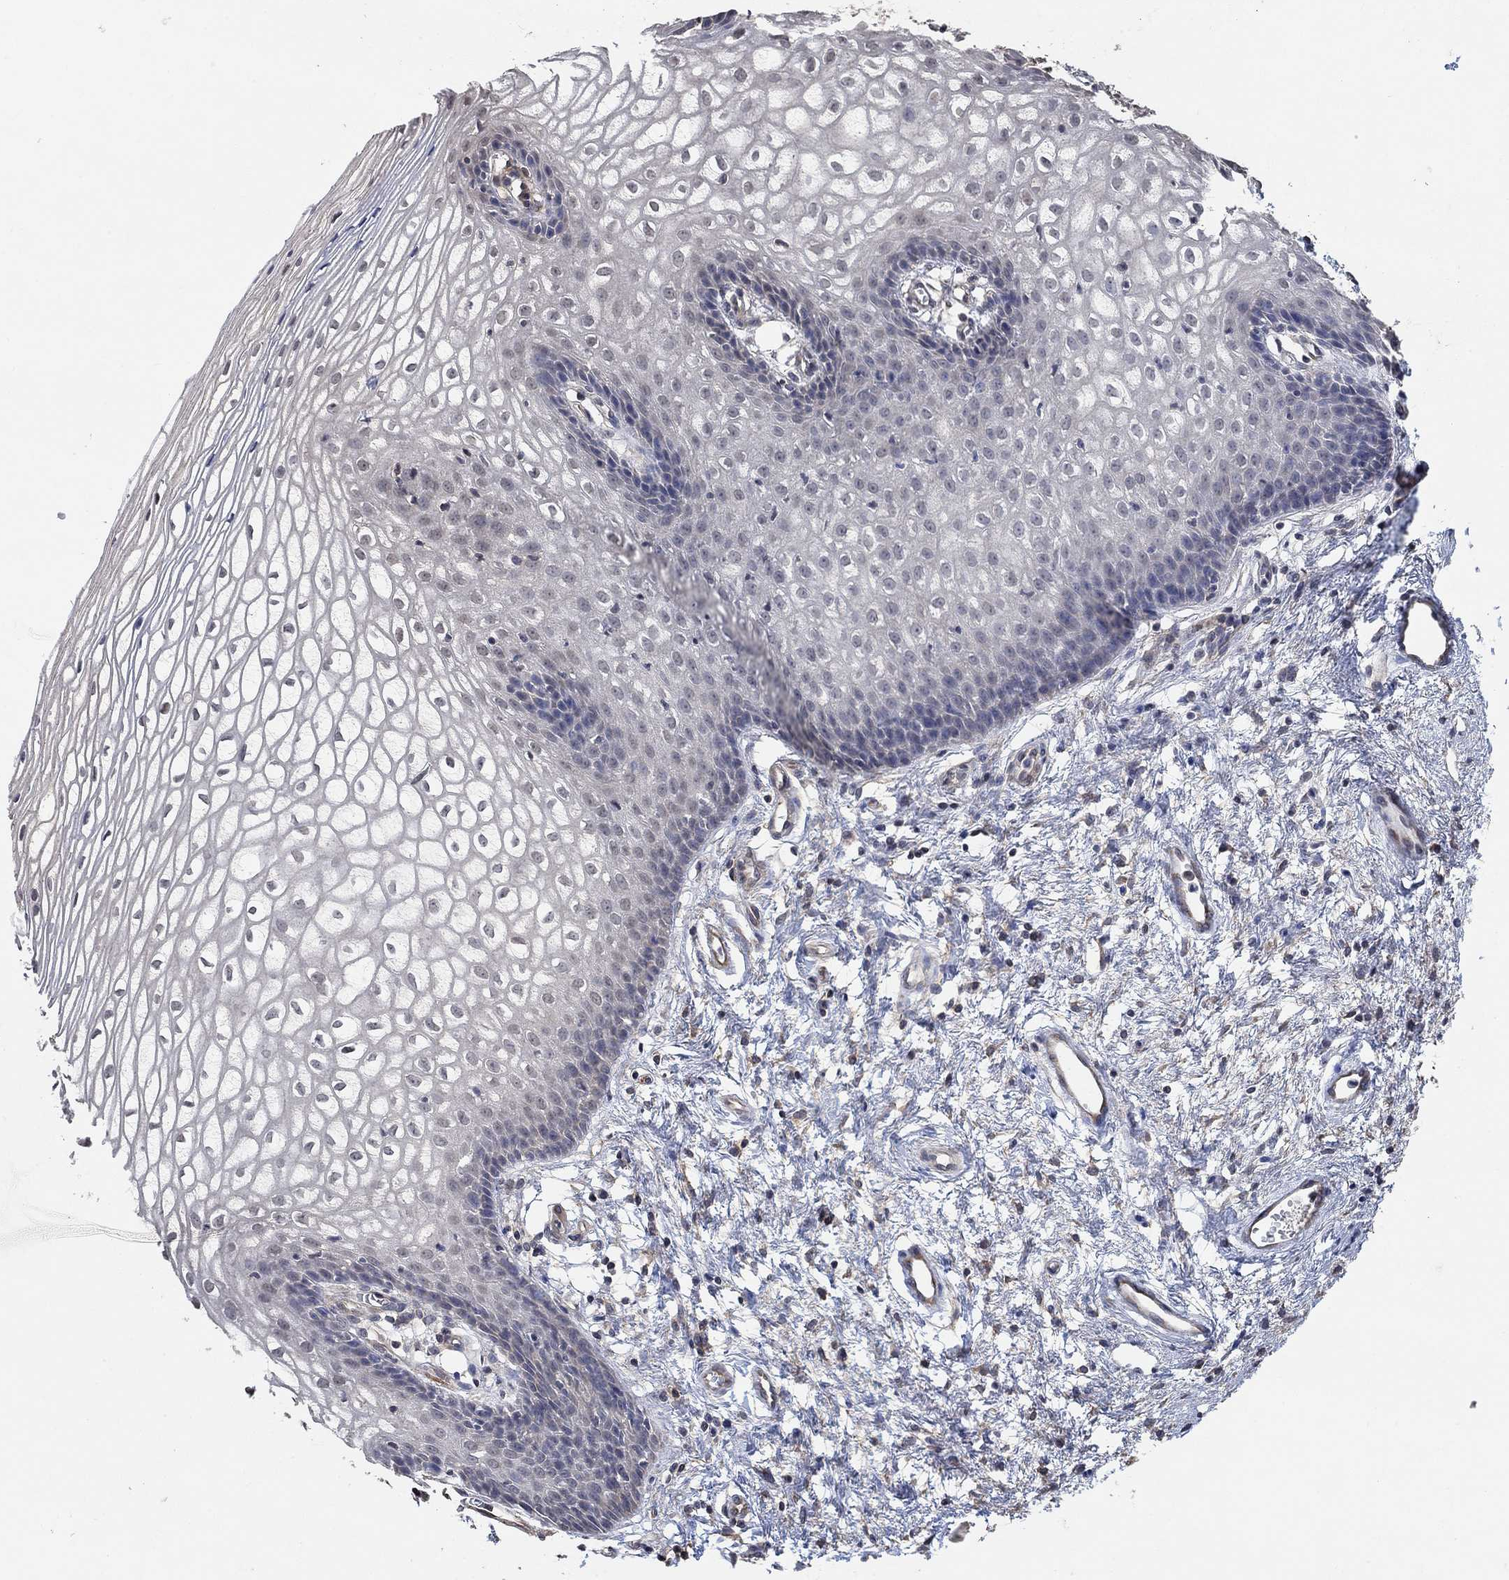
{"staining": {"intensity": "negative", "quantity": "none", "location": "none"}, "tissue": "vagina", "cell_type": "Squamous epithelial cells", "image_type": "normal", "snomed": [{"axis": "morphology", "description": "Normal tissue, NOS"}, {"axis": "topography", "description": "Vagina"}], "caption": "An immunohistochemistry photomicrograph of unremarkable vagina is shown. There is no staining in squamous epithelial cells of vagina. (DAB (3,3'-diaminobenzidine) immunohistochemistry visualized using brightfield microscopy, high magnification).", "gene": "UNC5B", "patient": {"sex": "female", "age": 34}}